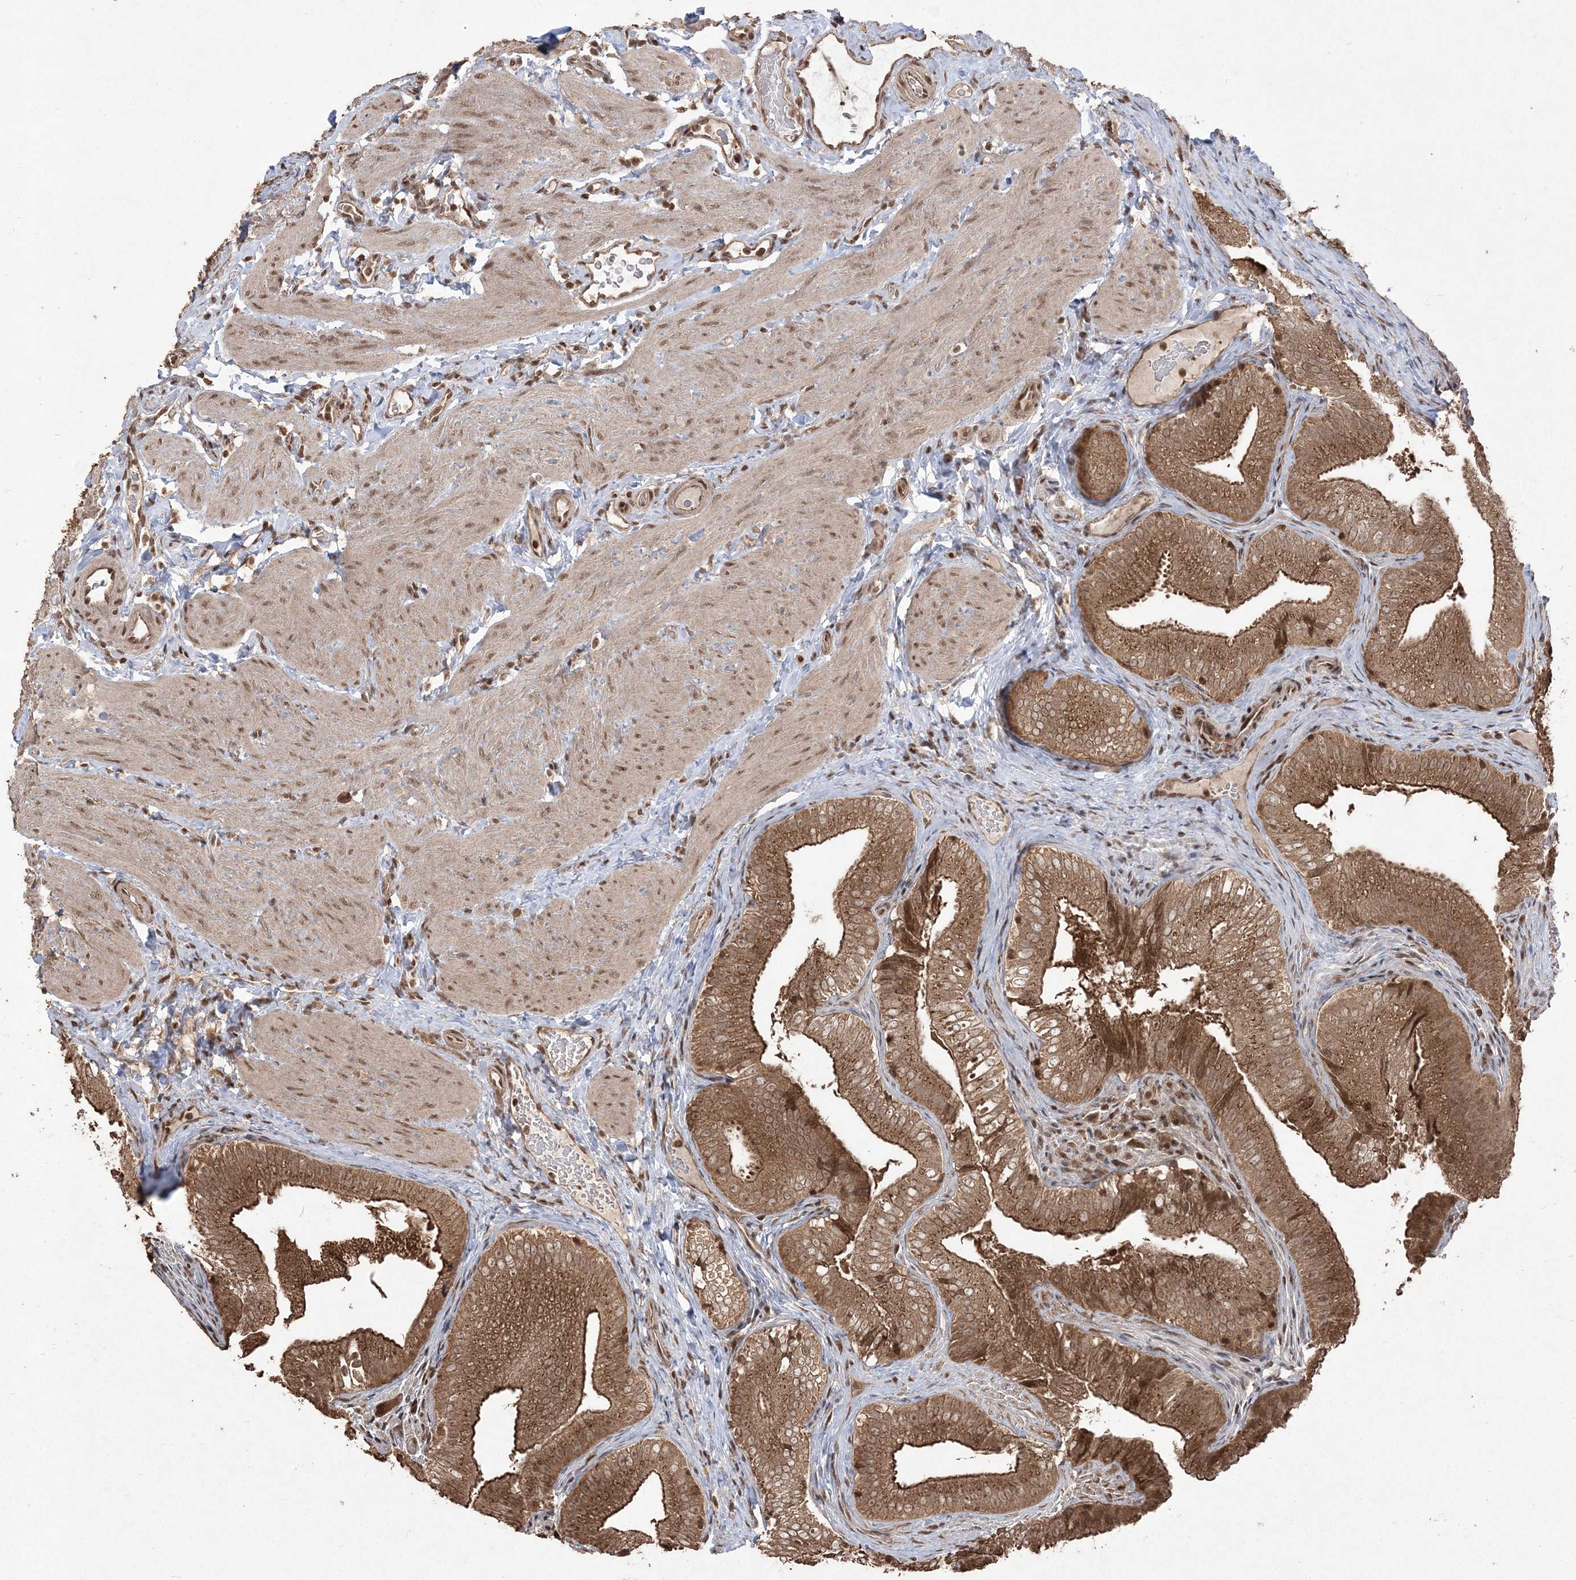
{"staining": {"intensity": "strong", "quantity": ">75%", "location": "cytoplasmic/membranous,nuclear"}, "tissue": "gallbladder", "cell_type": "Glandular cells", "image_type": "normal", "snomed": [{"axis": "morphology", "description": "Normal tissue, NOS"}, {"axis": "topography", "description": "Gallbladder"}], "caption": "About >75% of glandular cells in benign human gallbladder exhibit strong cytoplasmic/membranous,nuclear protein positivity as visualized by brown immunohistochemical staining.", "gene": "EHHADH", "patient": {"sex": "female", "age": 30}}